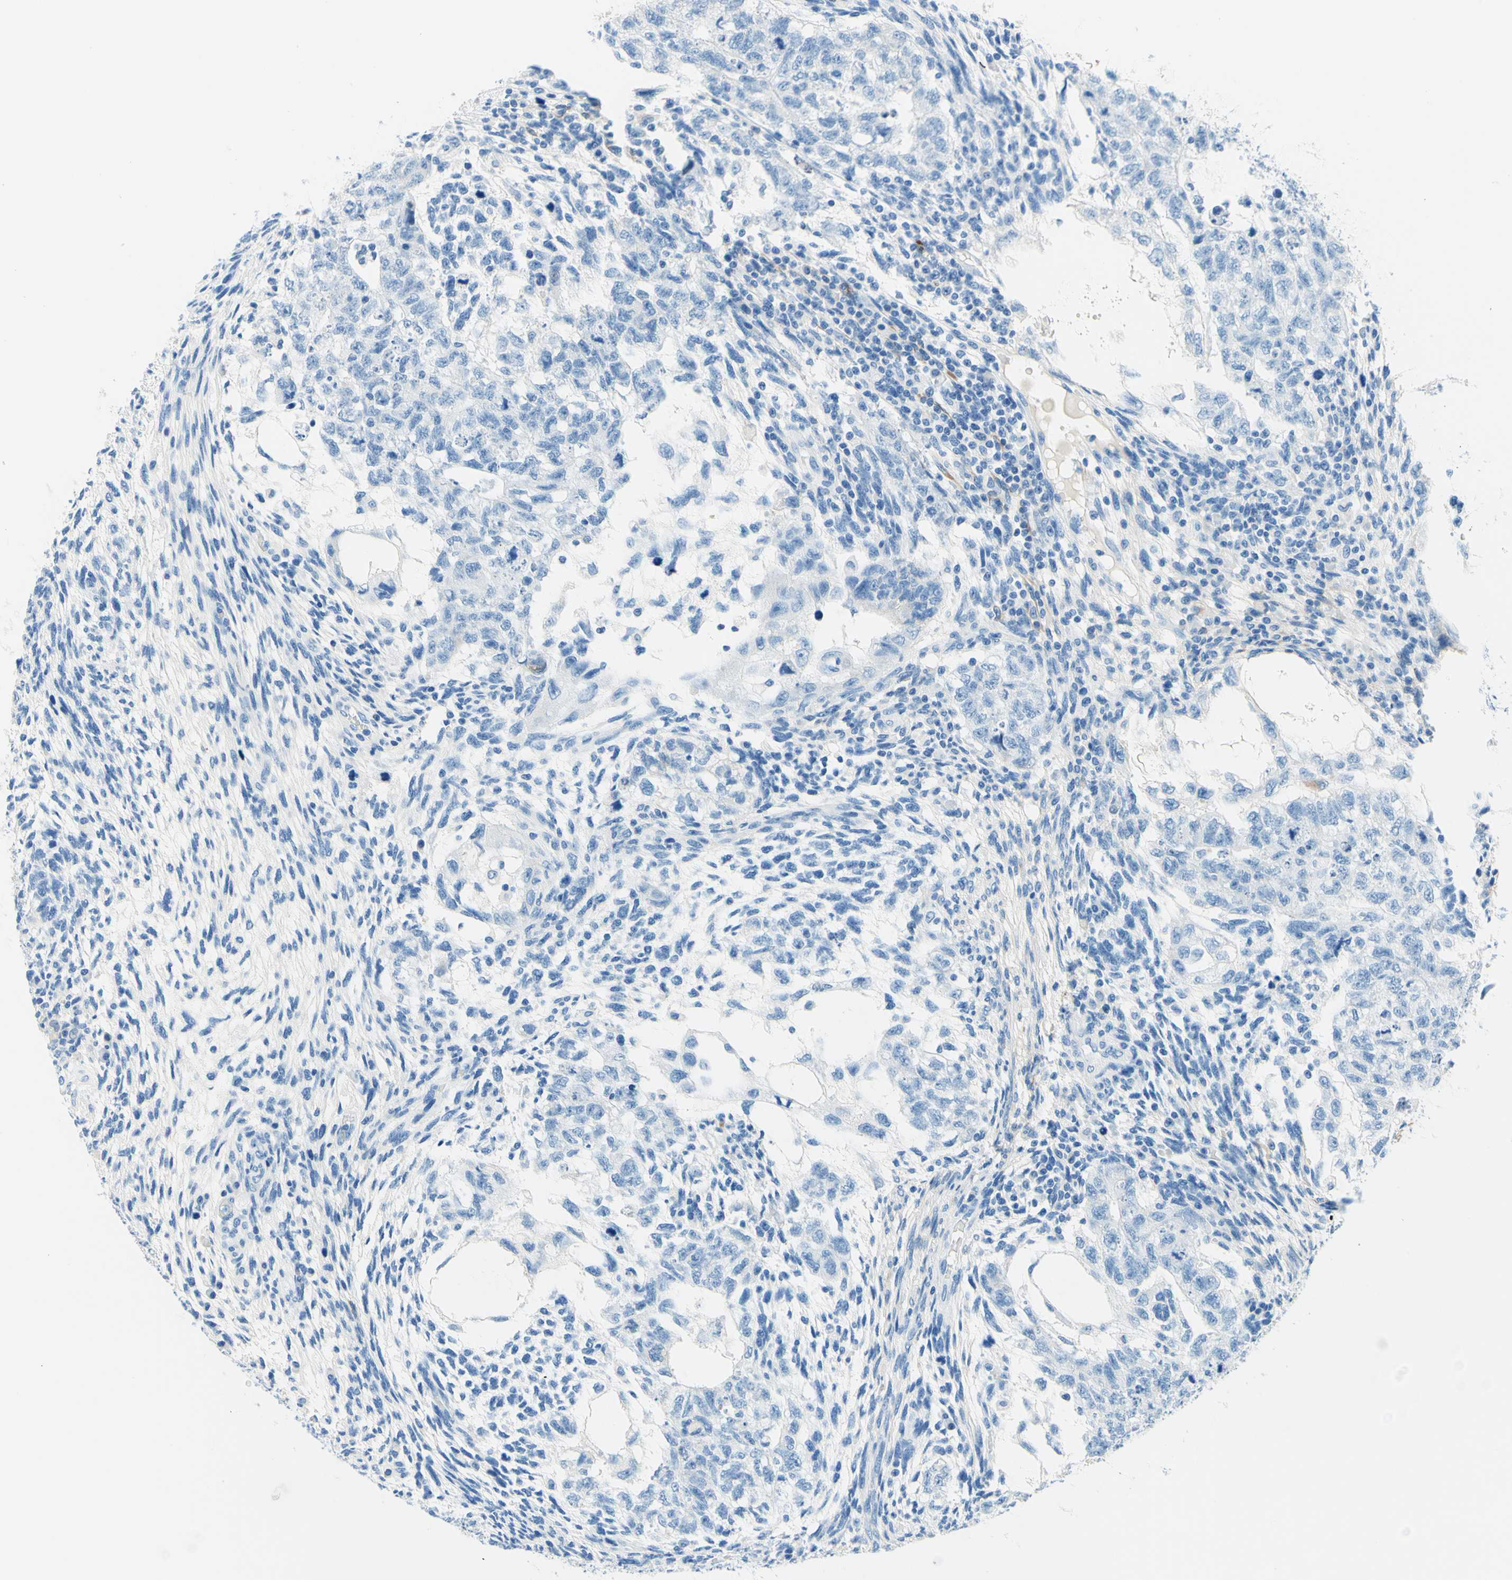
{"staining": {"intensity": "negative", "quantity": "none", "location": "none"}, "tissue": "testis cancer", "cell_type": "Tumor cells", "image_type": "cancer", "snomed": [{"axis": "morphology", "description": "Normal tissue, NOS"}, {"axis": "morphology", "description": "Carcinoma, Embryonal, NOS"}, {"axis": "topography", "description": "Testis"}], "caption": "Tumor cells show no significant expression in testis cancer.", "gene": "MFAP5", "patient": {"sex": "male", "age": 36}}